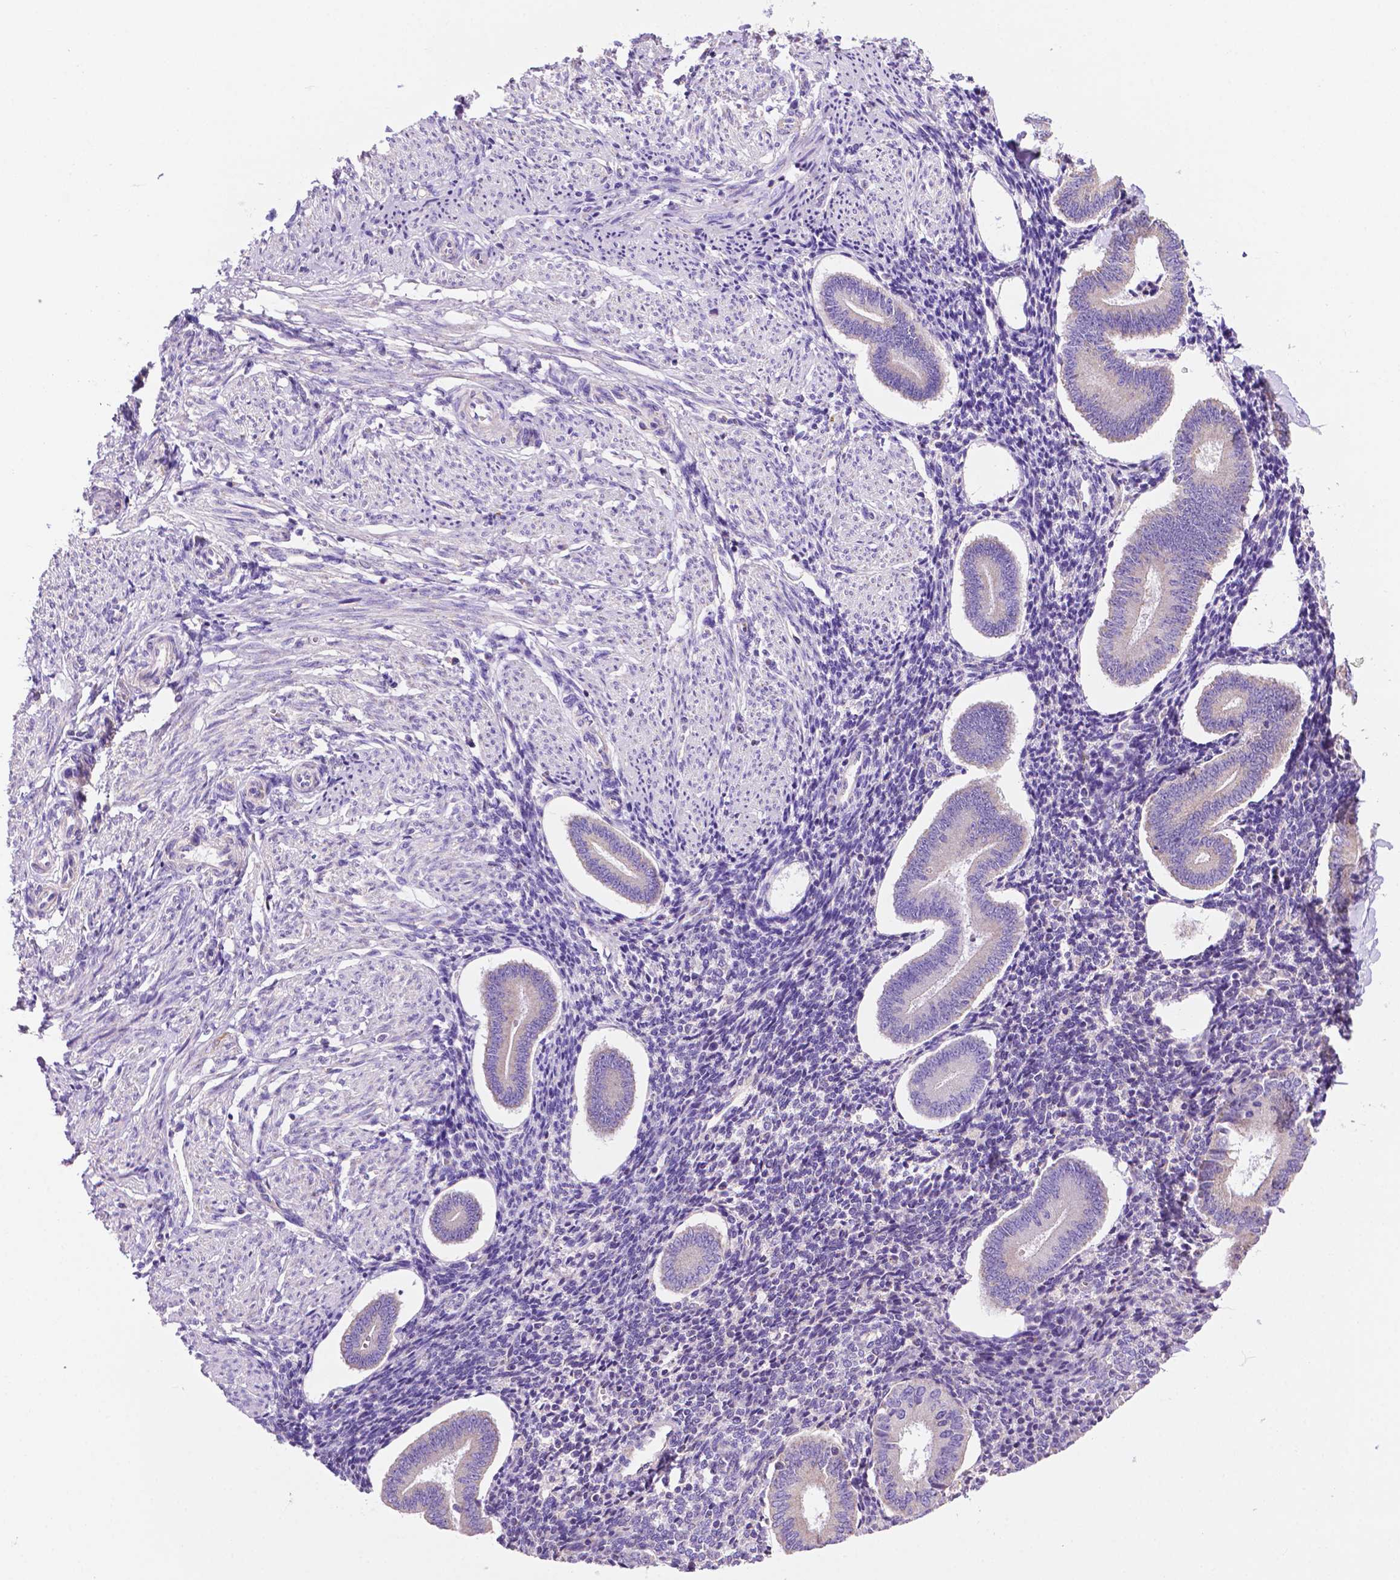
{"staining": {"intensity": "negative", "quantity": "none", "location": "none"}, "tissue": "endometrium", "cell_type": "Cells in endometrial stroma", "image_type": "normal", "snomed": [{"axis": "morphology", "description": "Normal tissue, NOS"}, {"axis": "topography", "description": "Endometrium"}], "caption": "A photomicrograph of endometrium stained for a protein reveals no brown staining in cells in endometrial stroma. The staining is performed using DAB (3,3'-diaminobenzidine) brown chromogen with nuclei counter-stained in using hematoxylin.", "gene": "PHYHIP", "patient": {"sex": "female", "age": 40}}